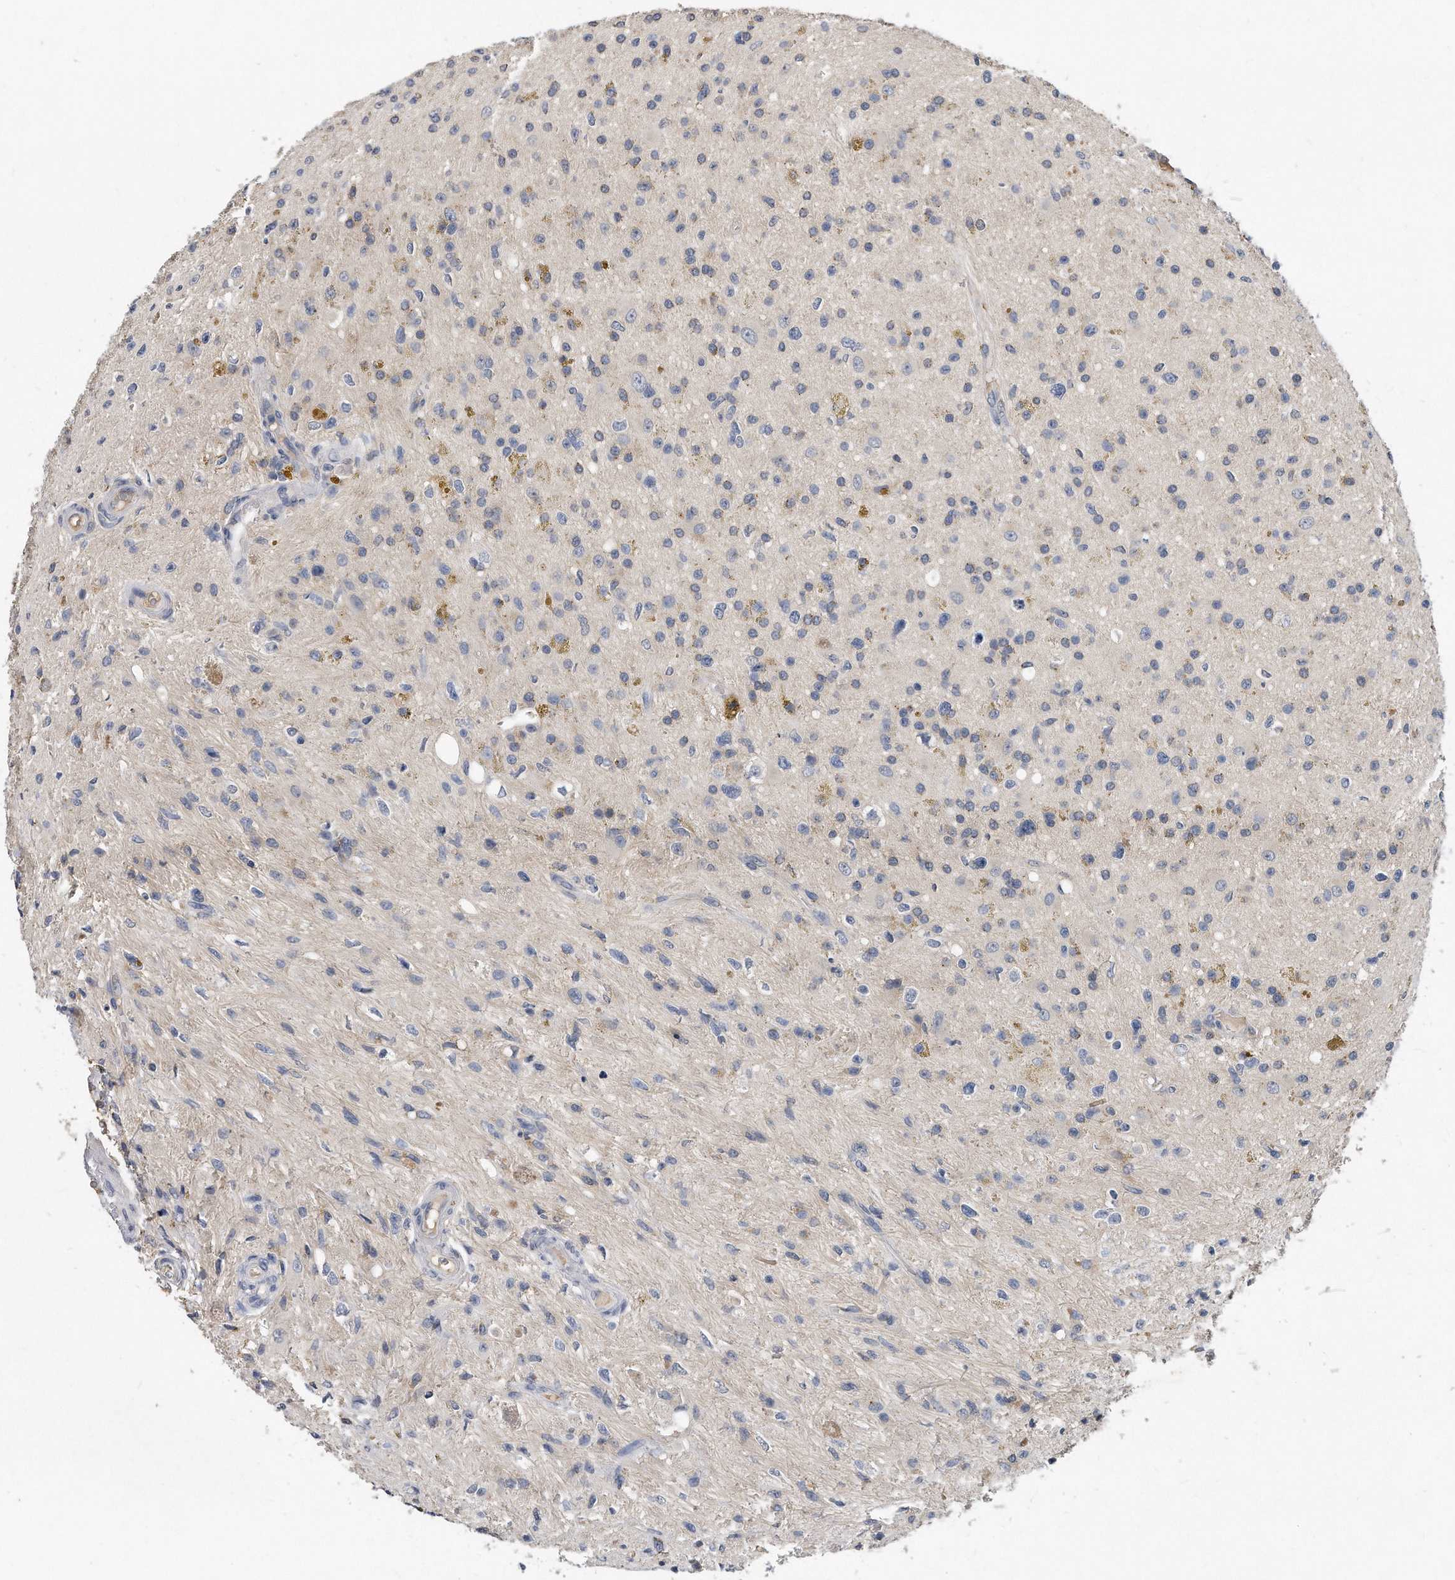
{"staining": {"intensity": "negative", "quantity": "none", "location": "none"}, "tissue": "glioma", "cell_type": "Tumor cells", "image_type": "cancer", "snomed": [{"axis": "morphology", "description": "Glioma, malignant, High grade"}, {"axis": "topography", "description": "Brain"}], "caption": "The photomicrograph reveals no significant staining in tumor cells of high-grade glioma (malignant).", "gene": "HOMER3", "patient": {"sex": "male", "age": 33}}